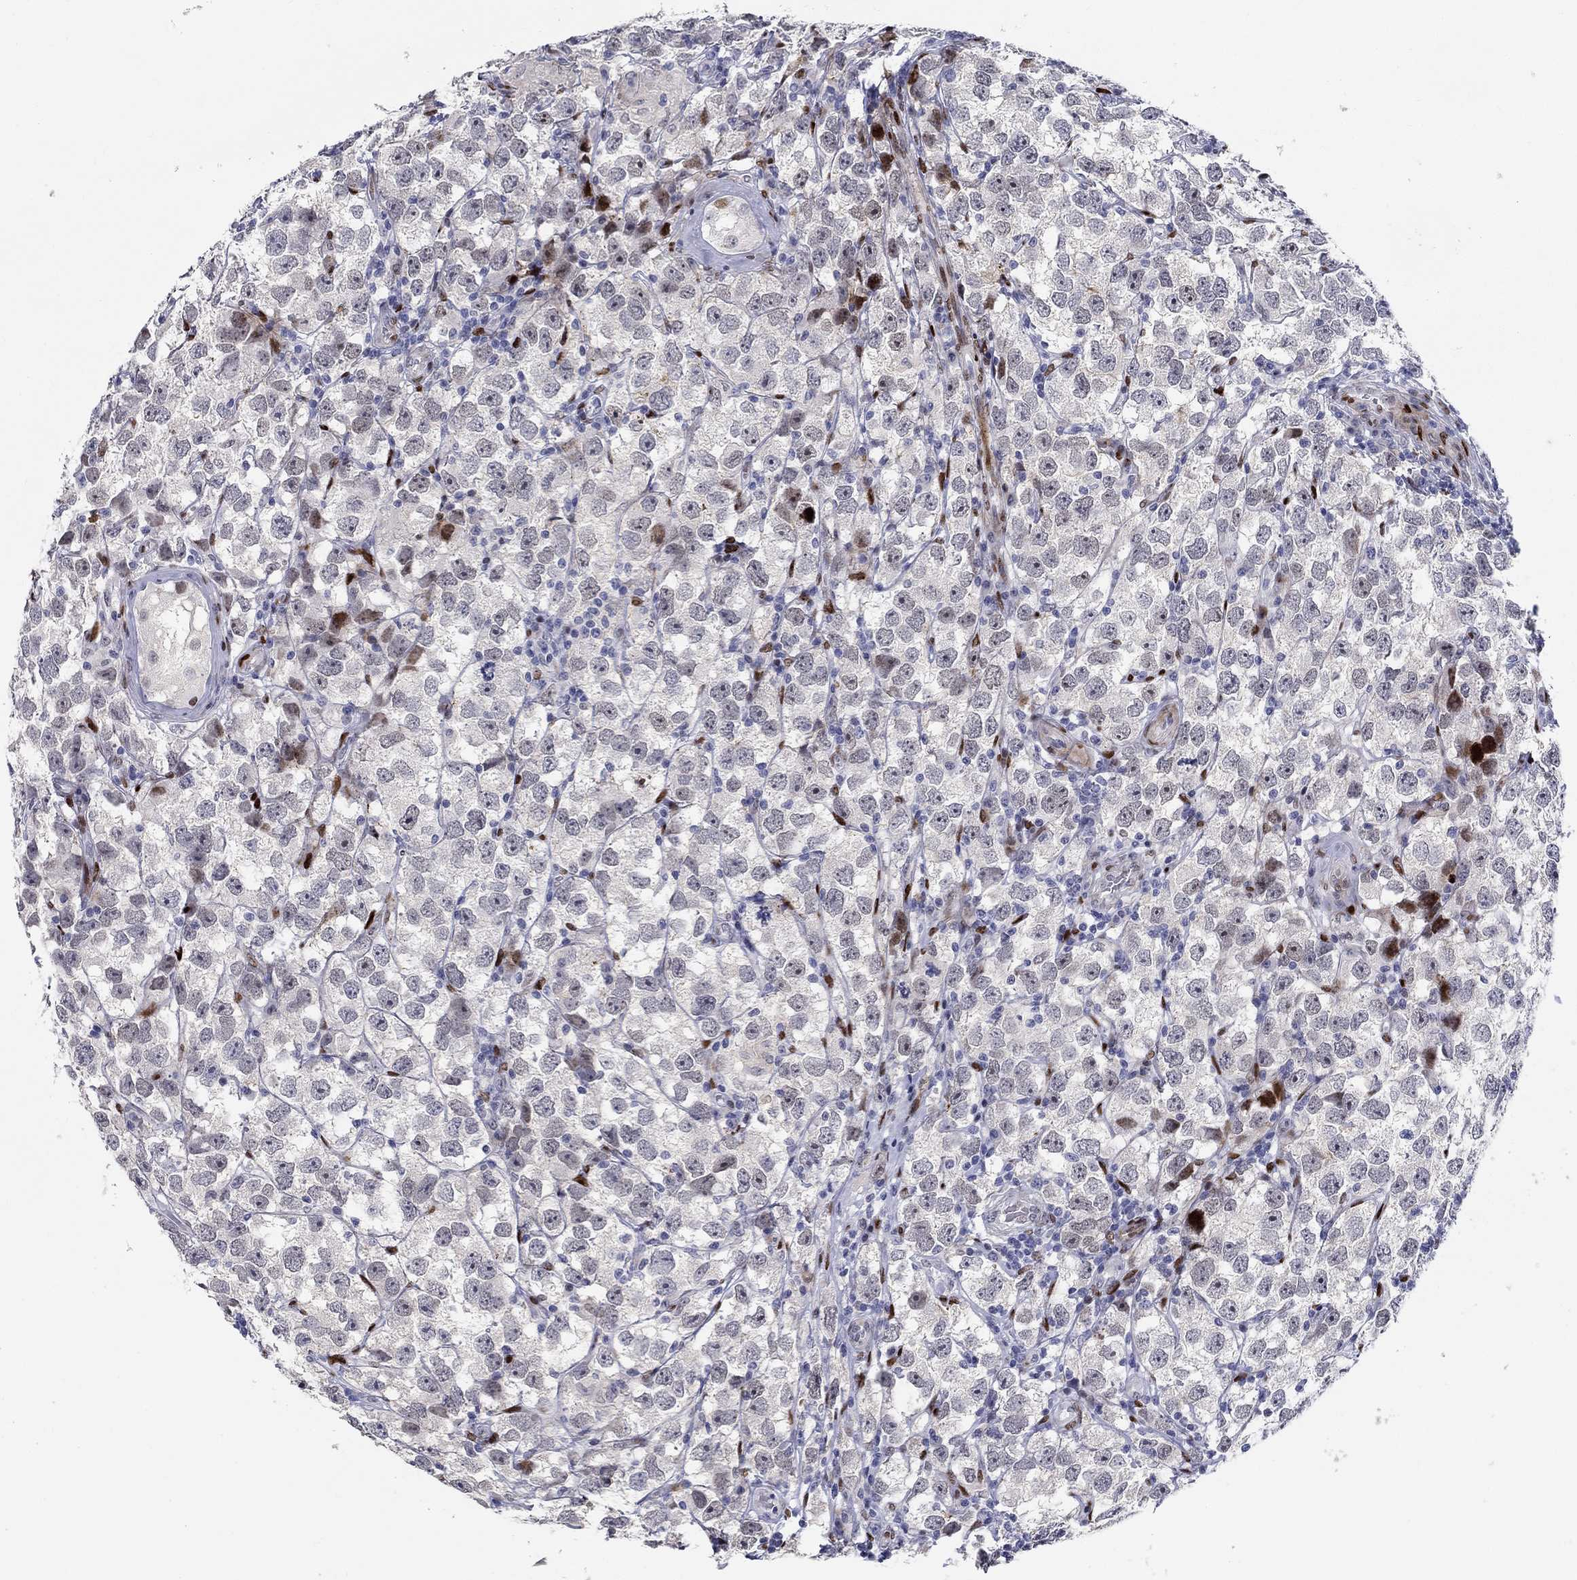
{"staining": {"intensity": "moderate", "quantity": "<25%", "location": "nuclear"}, "tissue": "testis cancer", "cell_type": "Tumor cells", "image_type": "cancer", "snomed": [{"axis": "morphology", "description": "Seminoma, NOS"}, {"axis": "topography", "description": "Testis"}], "caption": "A histopathology image of testis seminoma stained for a protein shows moderate nuclear brown staining in tumor cells. (DAB (3,3'-diaminobenzidine) IHC with brightfield microscopy, high magnification).", "gene": "RAPGEF5", "patient": {"sex": "male", "age": 26}}